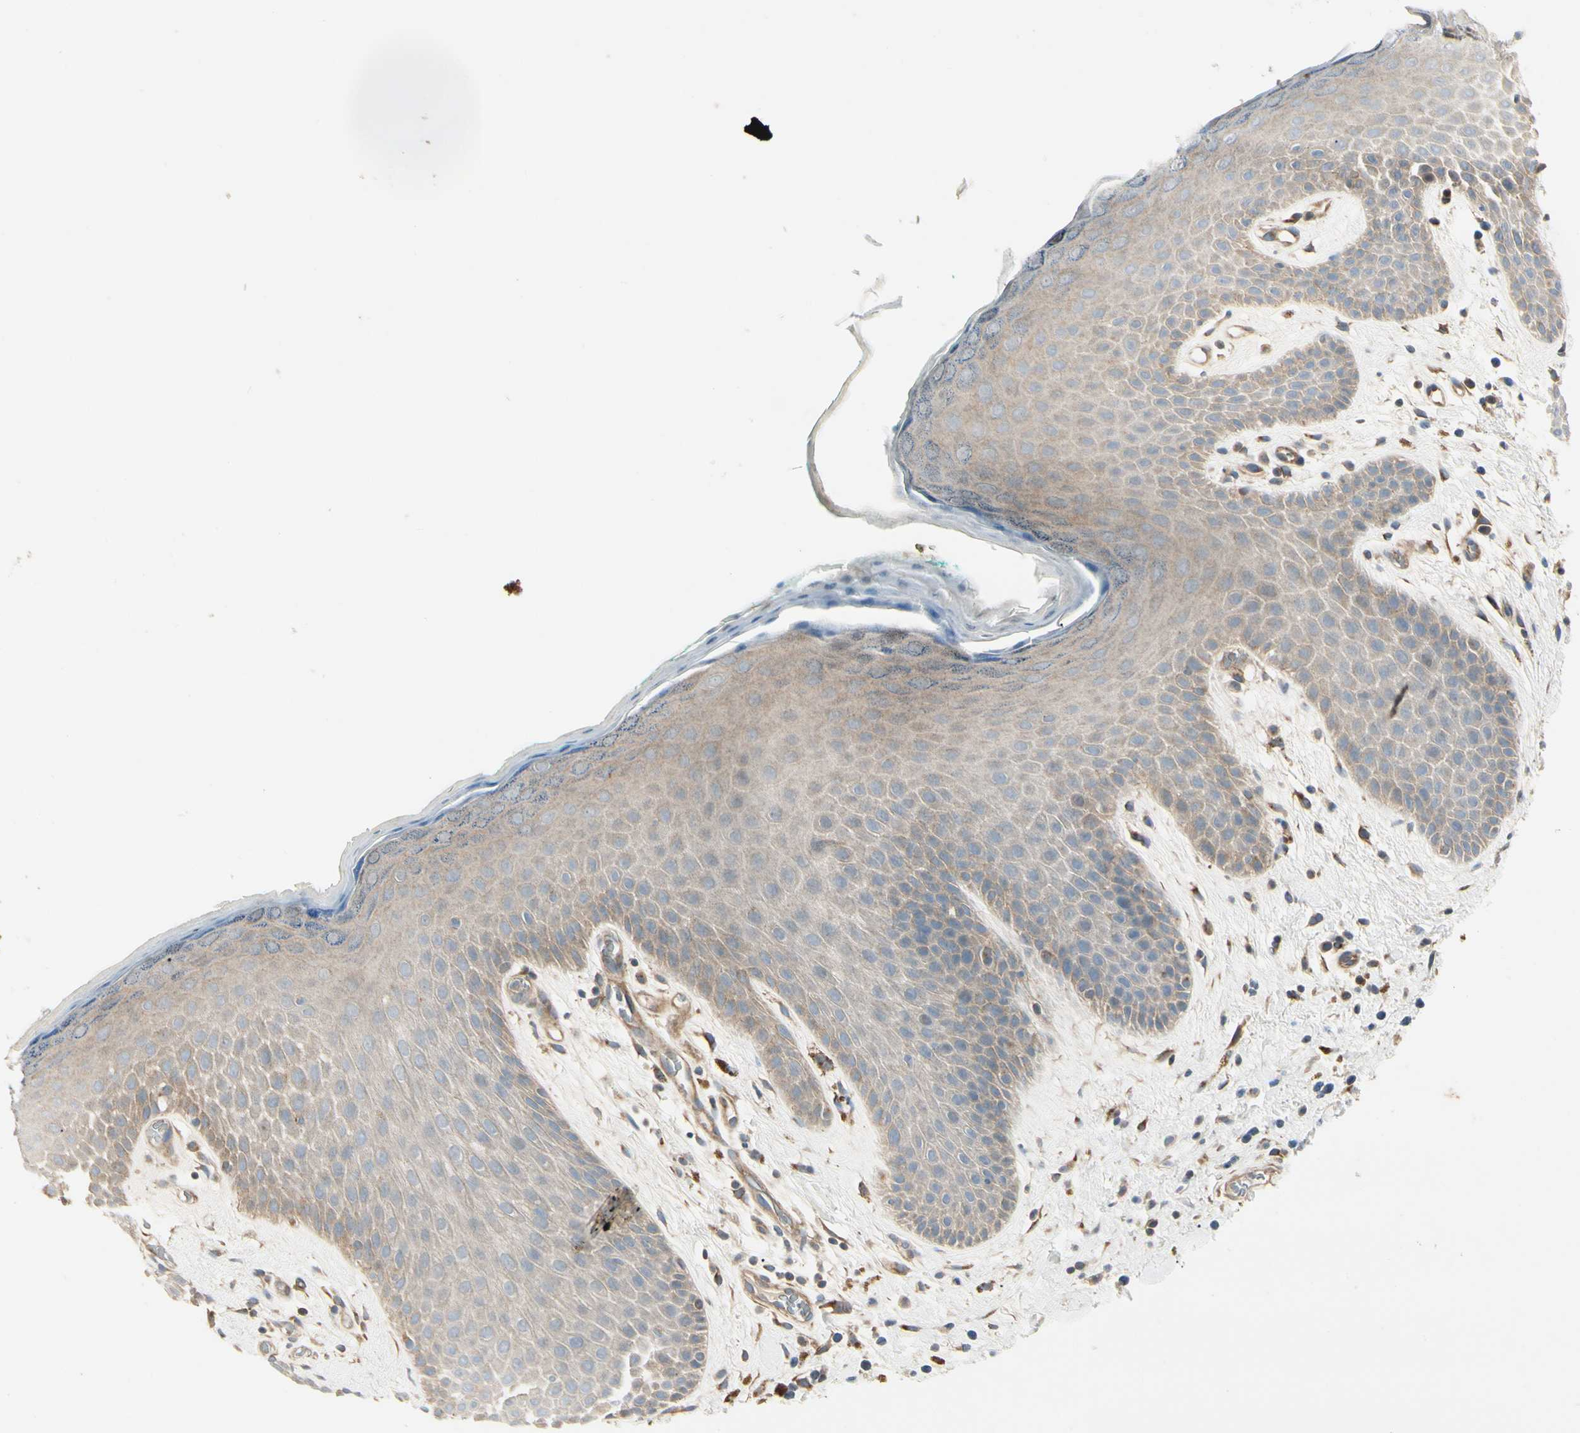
{"staining": {"intensity": "weak", "quantity": ">75%", "location": "cytoplasmic/membranous"}, "tissue": "skin", "cell_type": "Epidermal cells", "image_type": "normal", "snomed": [{"axis": "morphology", "description": "Normal tissue, NOS"}, {"axis": "topography", "description": "Anal"}], "caption": "A high-resolution micrograph shows immunohistochemistry (IHC) staining of benign skin, which reveals weak cytoplasmic/membranous positivity in about >75% of epidermal cells.", "gene": "ABCA3", "patient": {"sex": "male", "age": 74}}